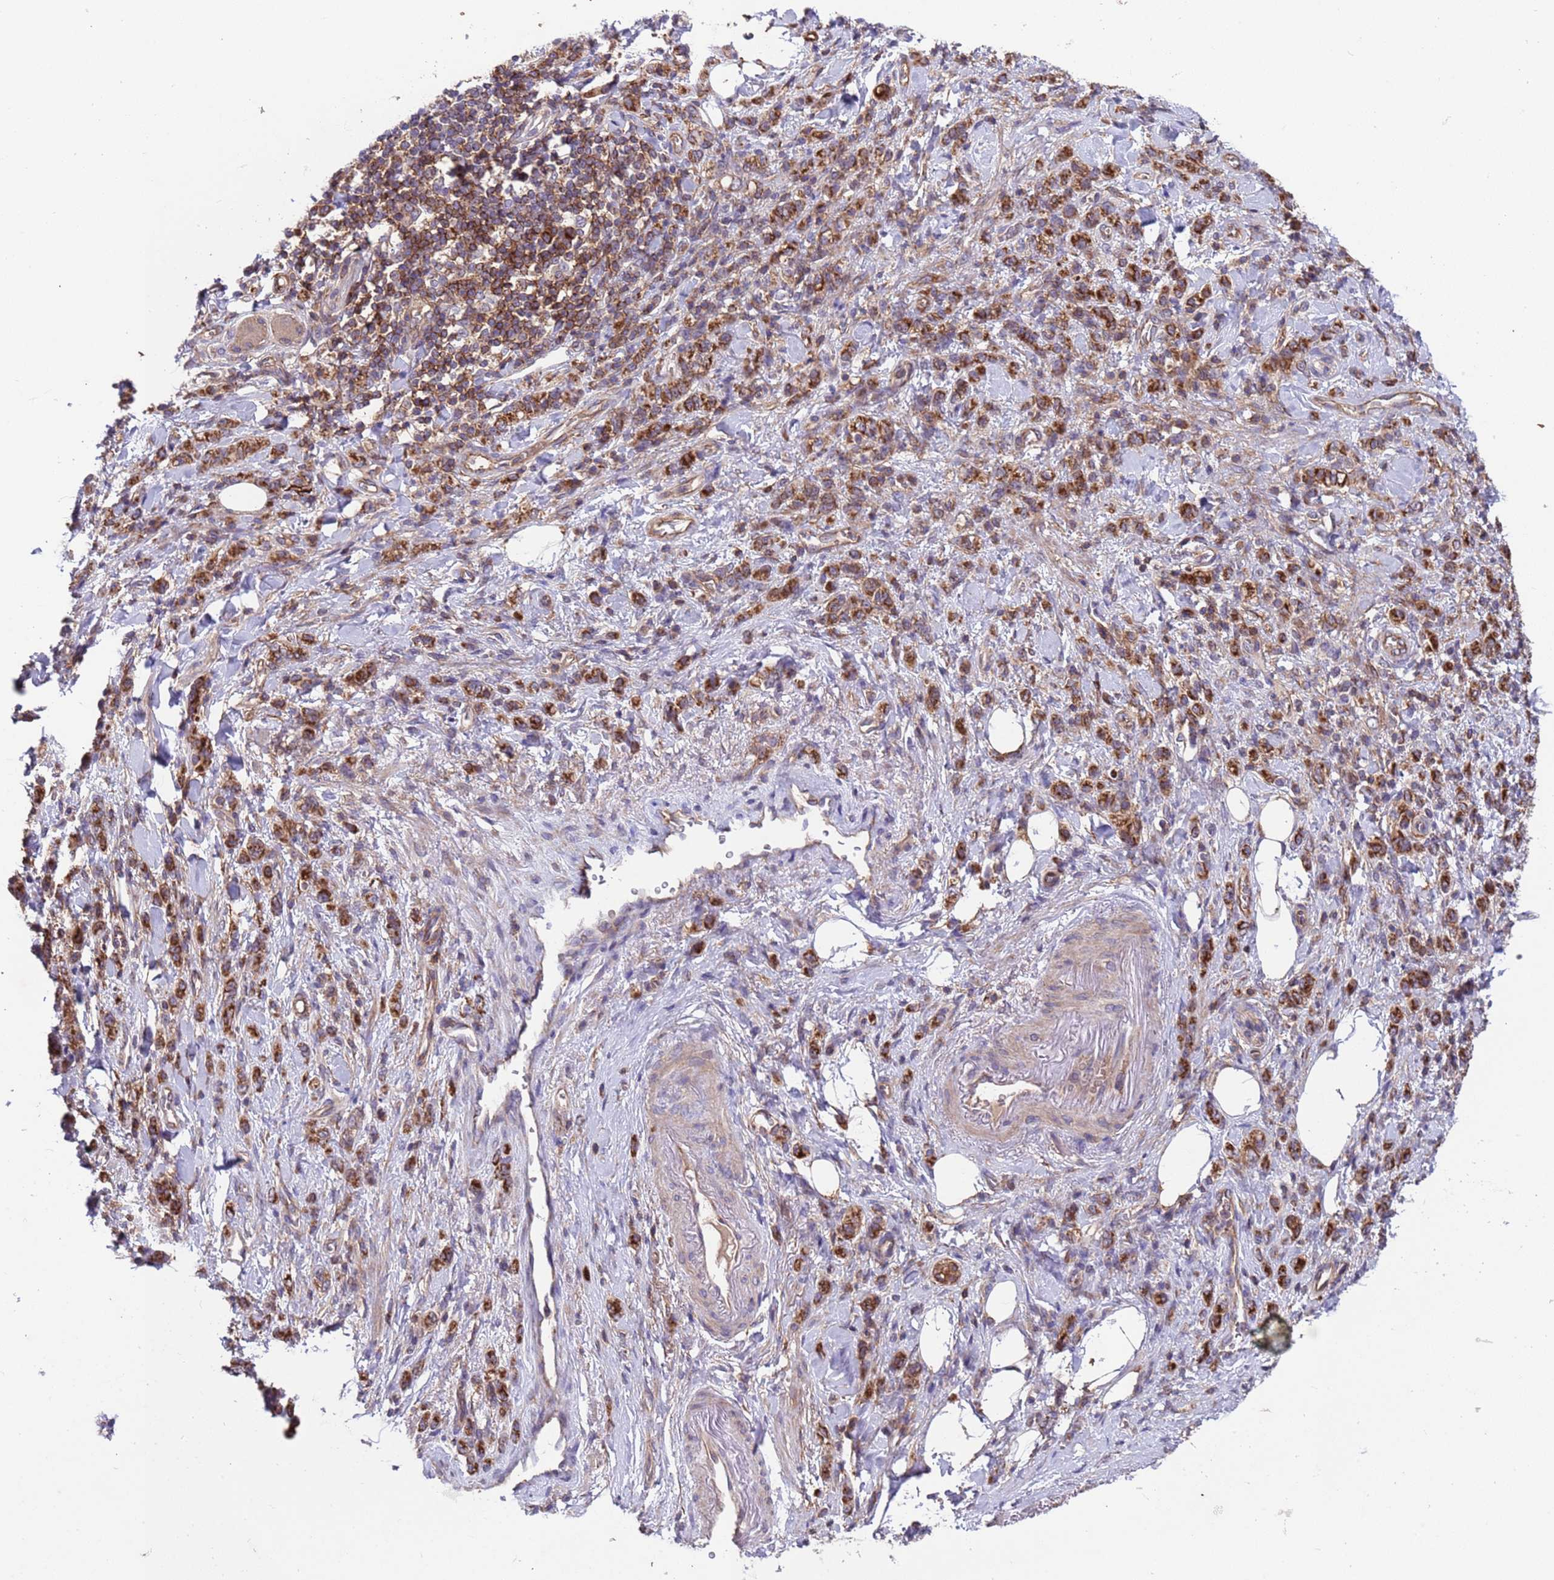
{"staining": {"intensity": "strong", "quantity": ">75%", "location": "cytoplasmic/membranous"}, "tissue": "stomach cancer", "cell_type": "Tumor cells", "image_type": "cancer", "snomed": [{"axis": "morphology", "description": "Adenocarcinoma, NOS"}, {"axis": "topography", "description": "Stomach"}], "caption": "Immunohistochemistry histopathology image of human stomach cancer (adenocarcinoma) stained for a protein (brown), which shows high levels of strong cytoplasmic/membranous expression in about >75% of tumor cells.", "gene": "ACAD8", "patient": {"sex": "male", "age": 77}}